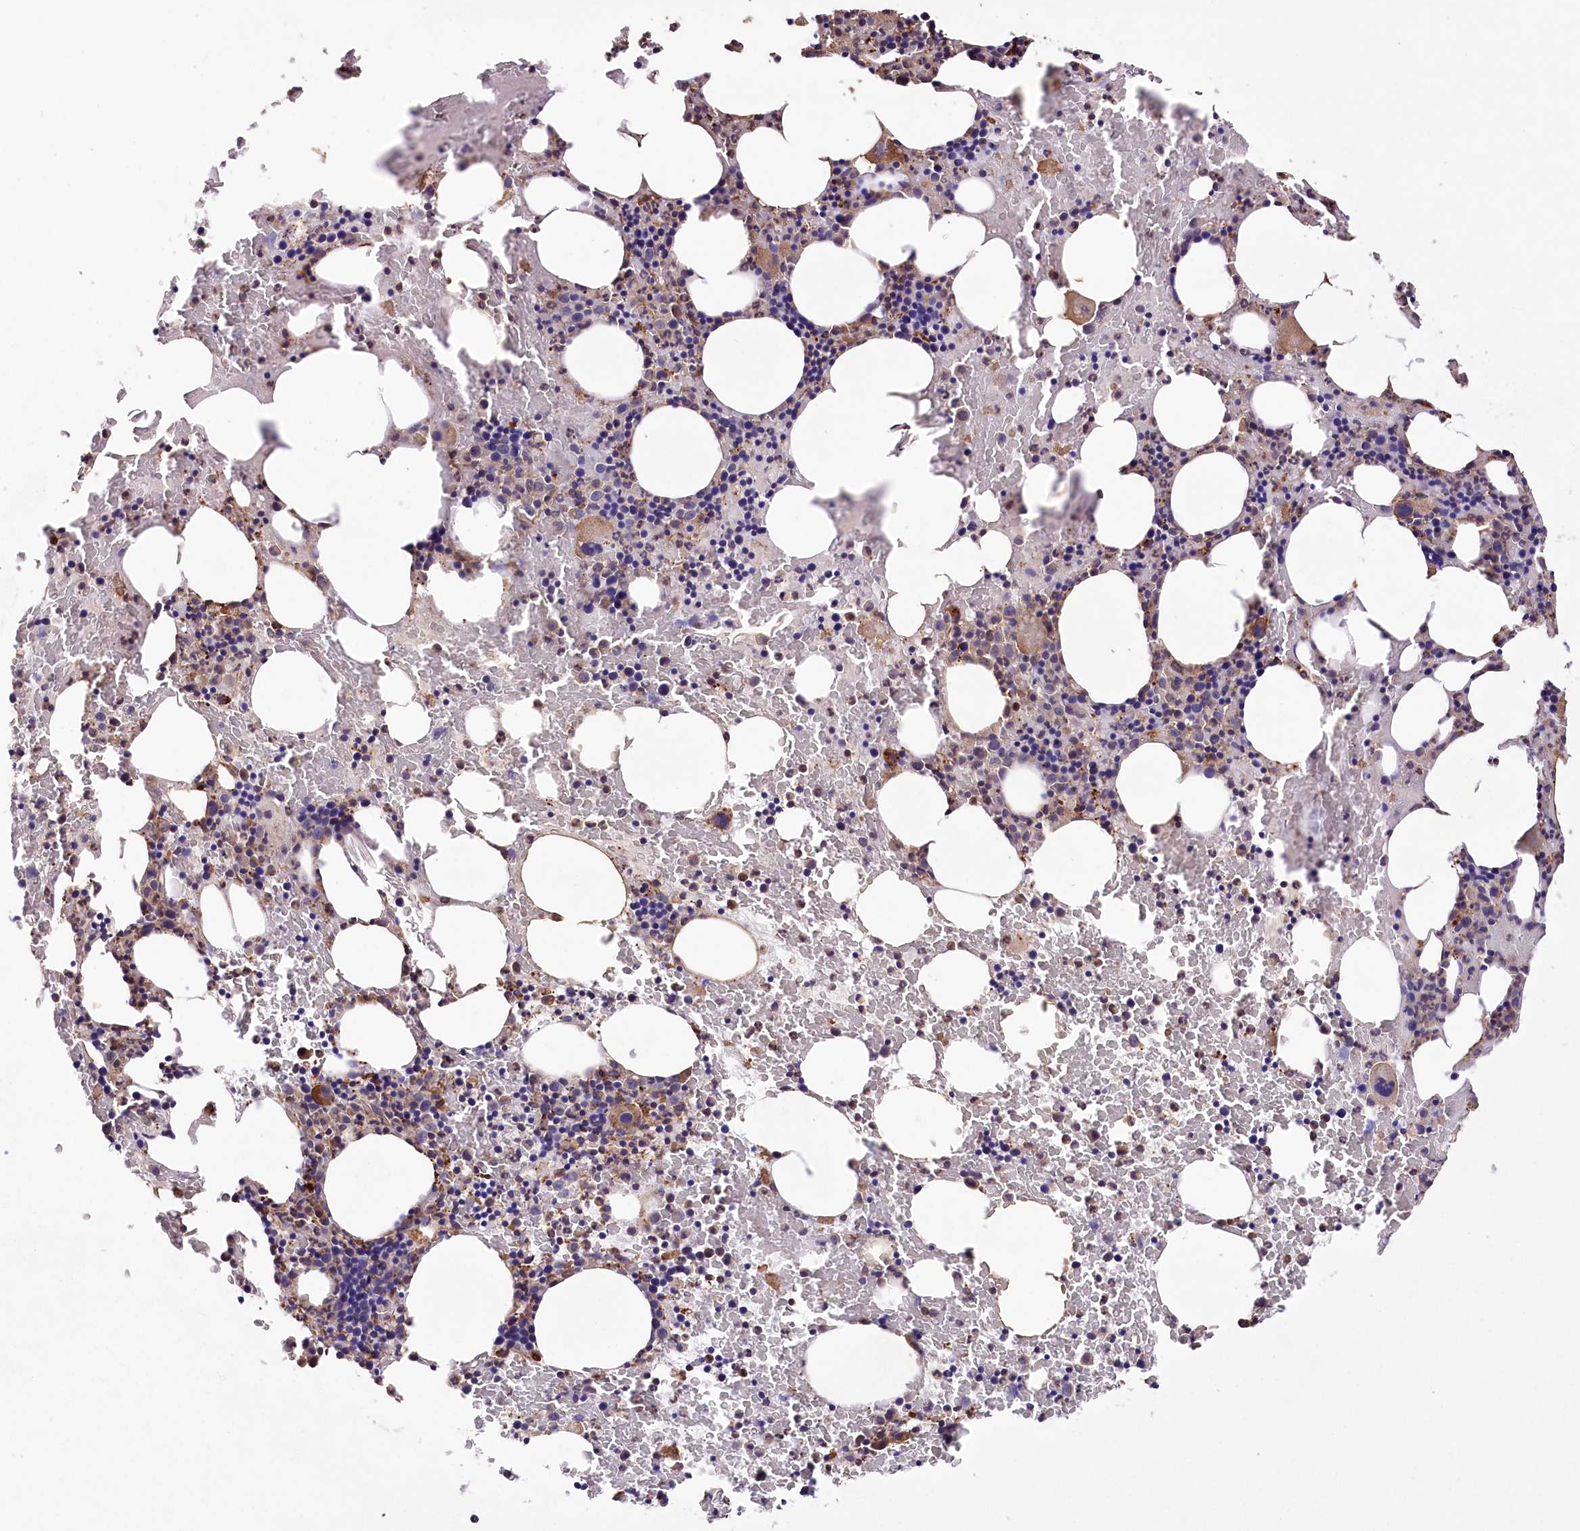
{"staining": {"intensity": "moderate", "quantity": "<25%", "location": "cytoplasmic/membranous"}, "tissue": "bone marrow", "cell_type": "Hematopoietic cells", "image_type": "normal", "snomed": [{"axis": "morphology", "description": "Normal tissue, NOS"}, {"axis": "topography", "description": "Bone marrow"}], "caption": "This histopathology image shows IHC staining of normal bone marrow, with low moderate cytoplasmic/membranous positivity in about <25% of hematopoietic cells.", "gene": "DPP3", "patient": {"sex": "male", "age": 62}}